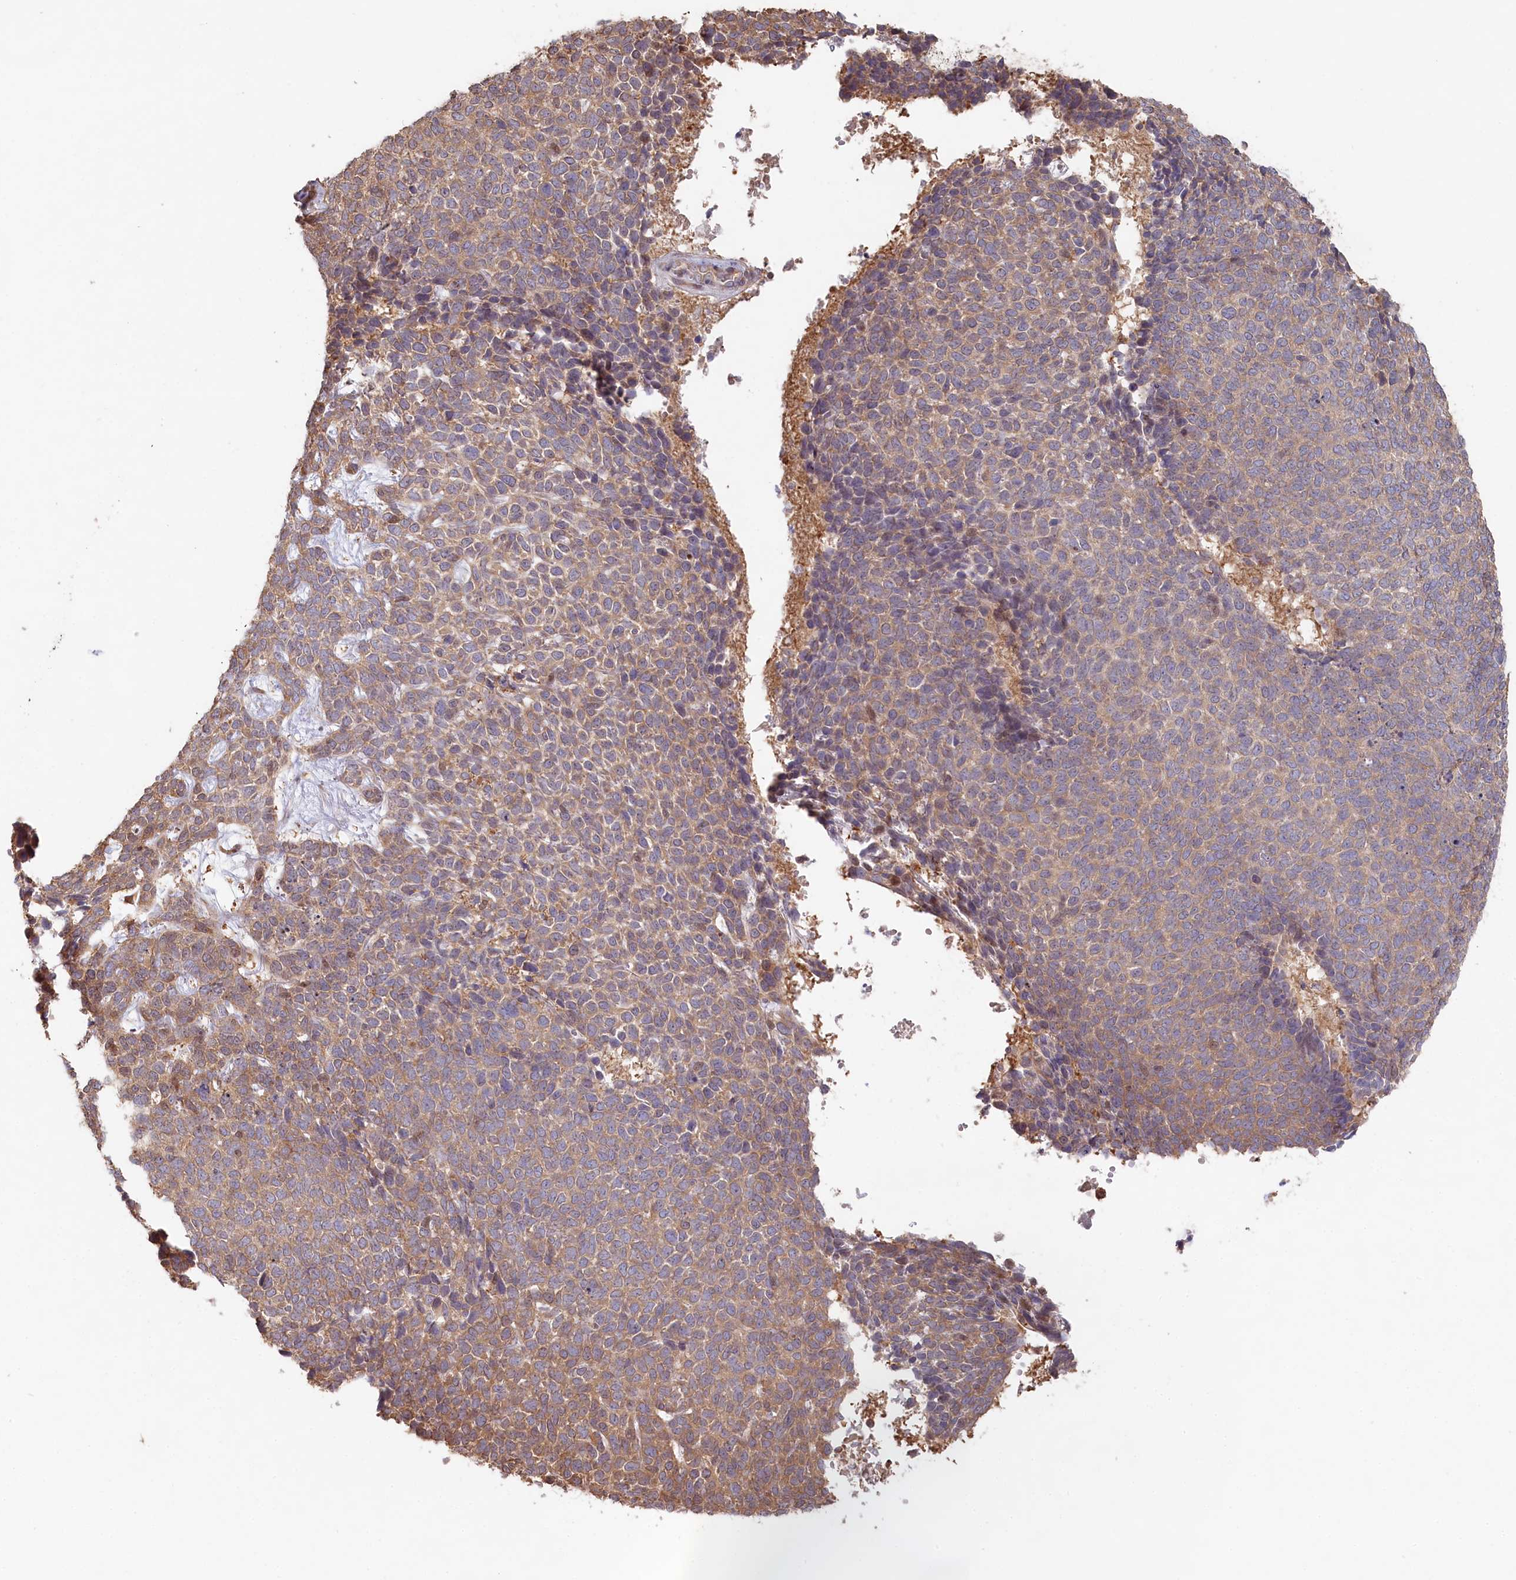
{"staining": {"intensity": "moderate", "quantity": "25%-75%", "location": "cytoplasmic/membranous"}, "tissue": "skin cancer", "cell_type": "Tumor cells", "image_type": "cancer", "snomed": [{"axis": "morphology", "description": "Basal cell carcinoma"}, {"axis": "topography", "description": "Skin"}], "caption": "Moderate cytoplasmic/membranous expression for a protein is seen in approximately 25%-75% of tumor cells of skin cancer (basal cell carcinoma) using immunohistochemistry (IHC).", "gene": "HAL", "patient": {"sex": "female", "age": 84}}